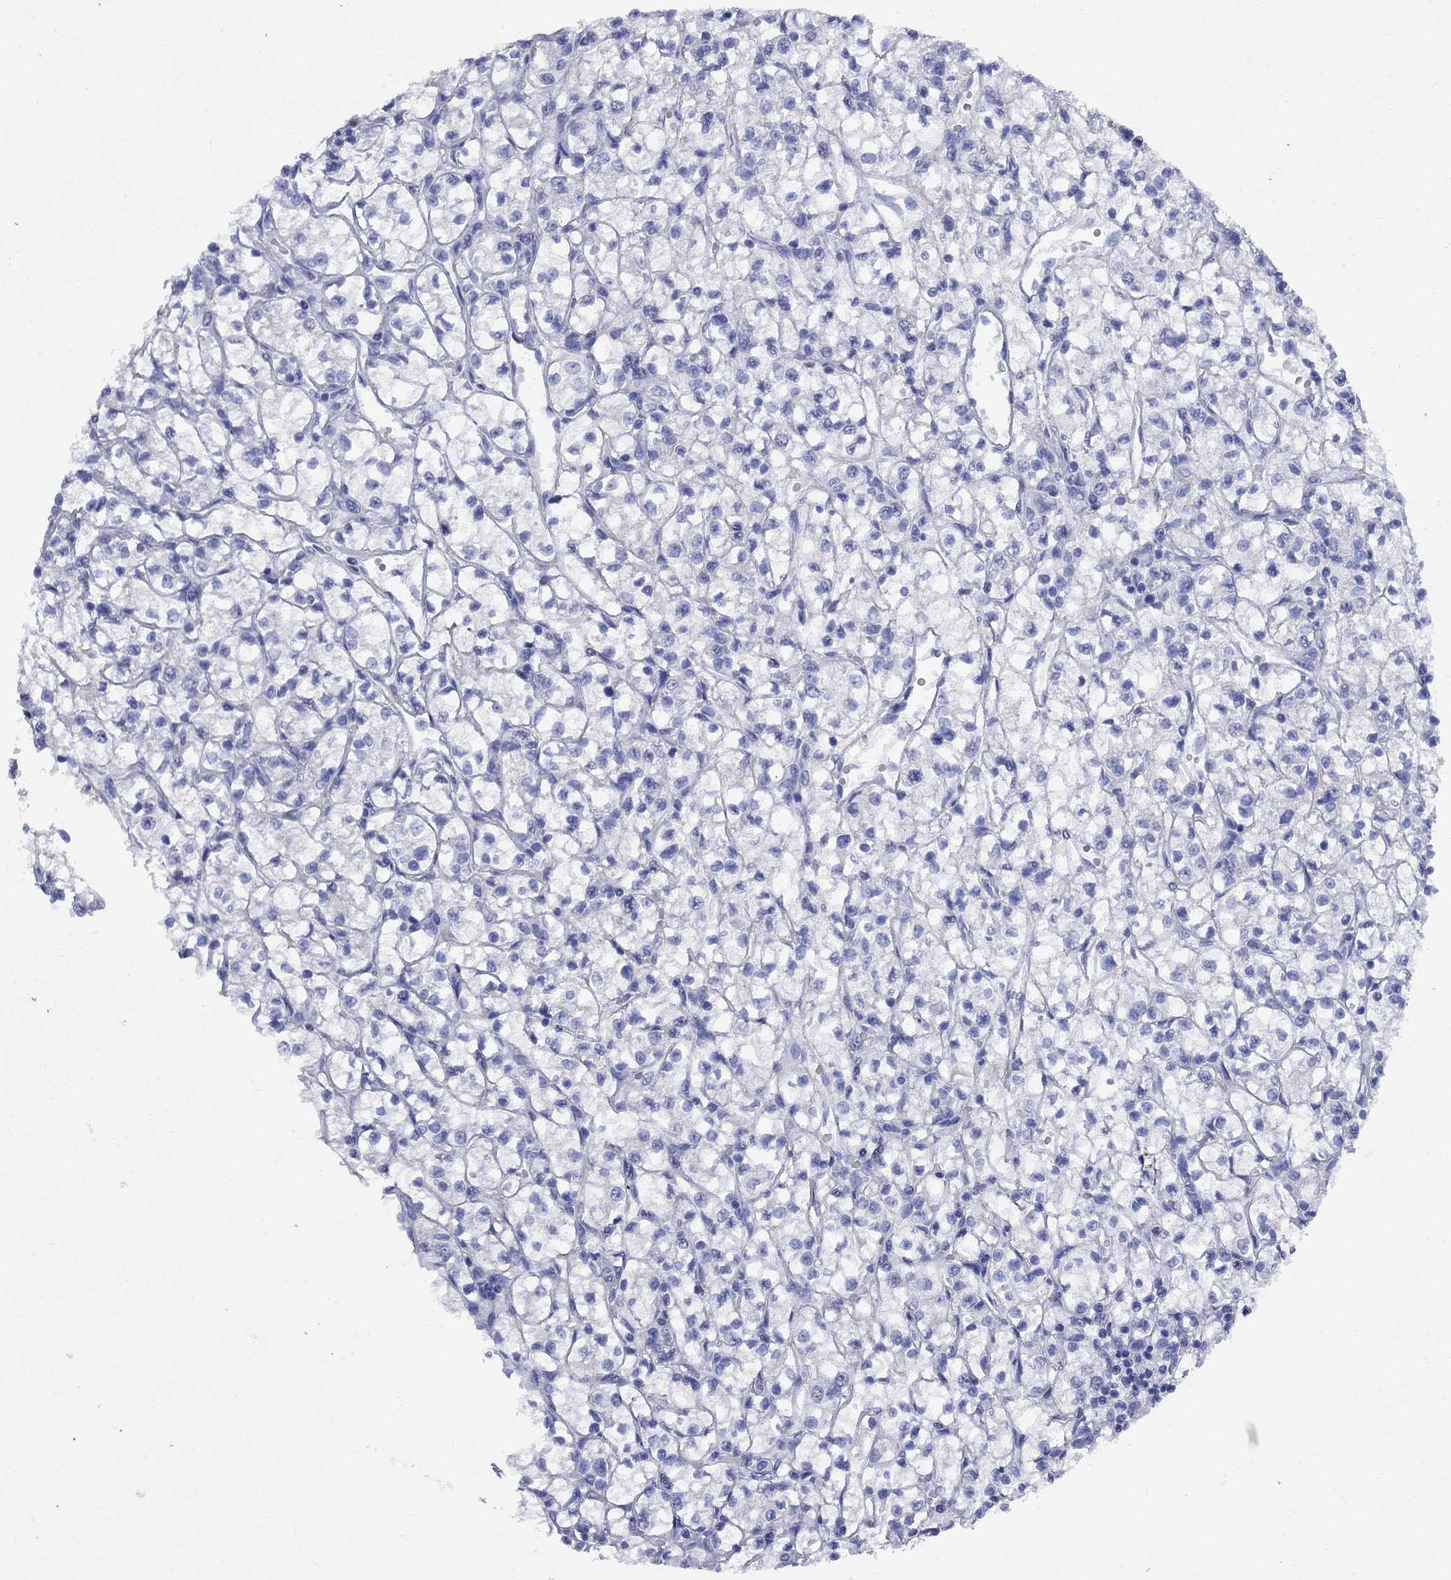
{"staining": {"intensity": "negative", "quantity": "none", "location": "none"}, "tissue": "renal cancer", "cell_type": "Tumor cells", "image_type": "cancer", "snomed": [{"axis": "morphology", "description": "Adenocarcinoma, NOS"}, {"axis": "topography", "description": "Kidney"}], "caption": "An immunohistochemistry (IHC) photomicrograph of renal cancer is shown. There is no staining in tumor cells of renal cancer.", "gene": "STAB2", "patient": {"sex": "female", "age": 64}}